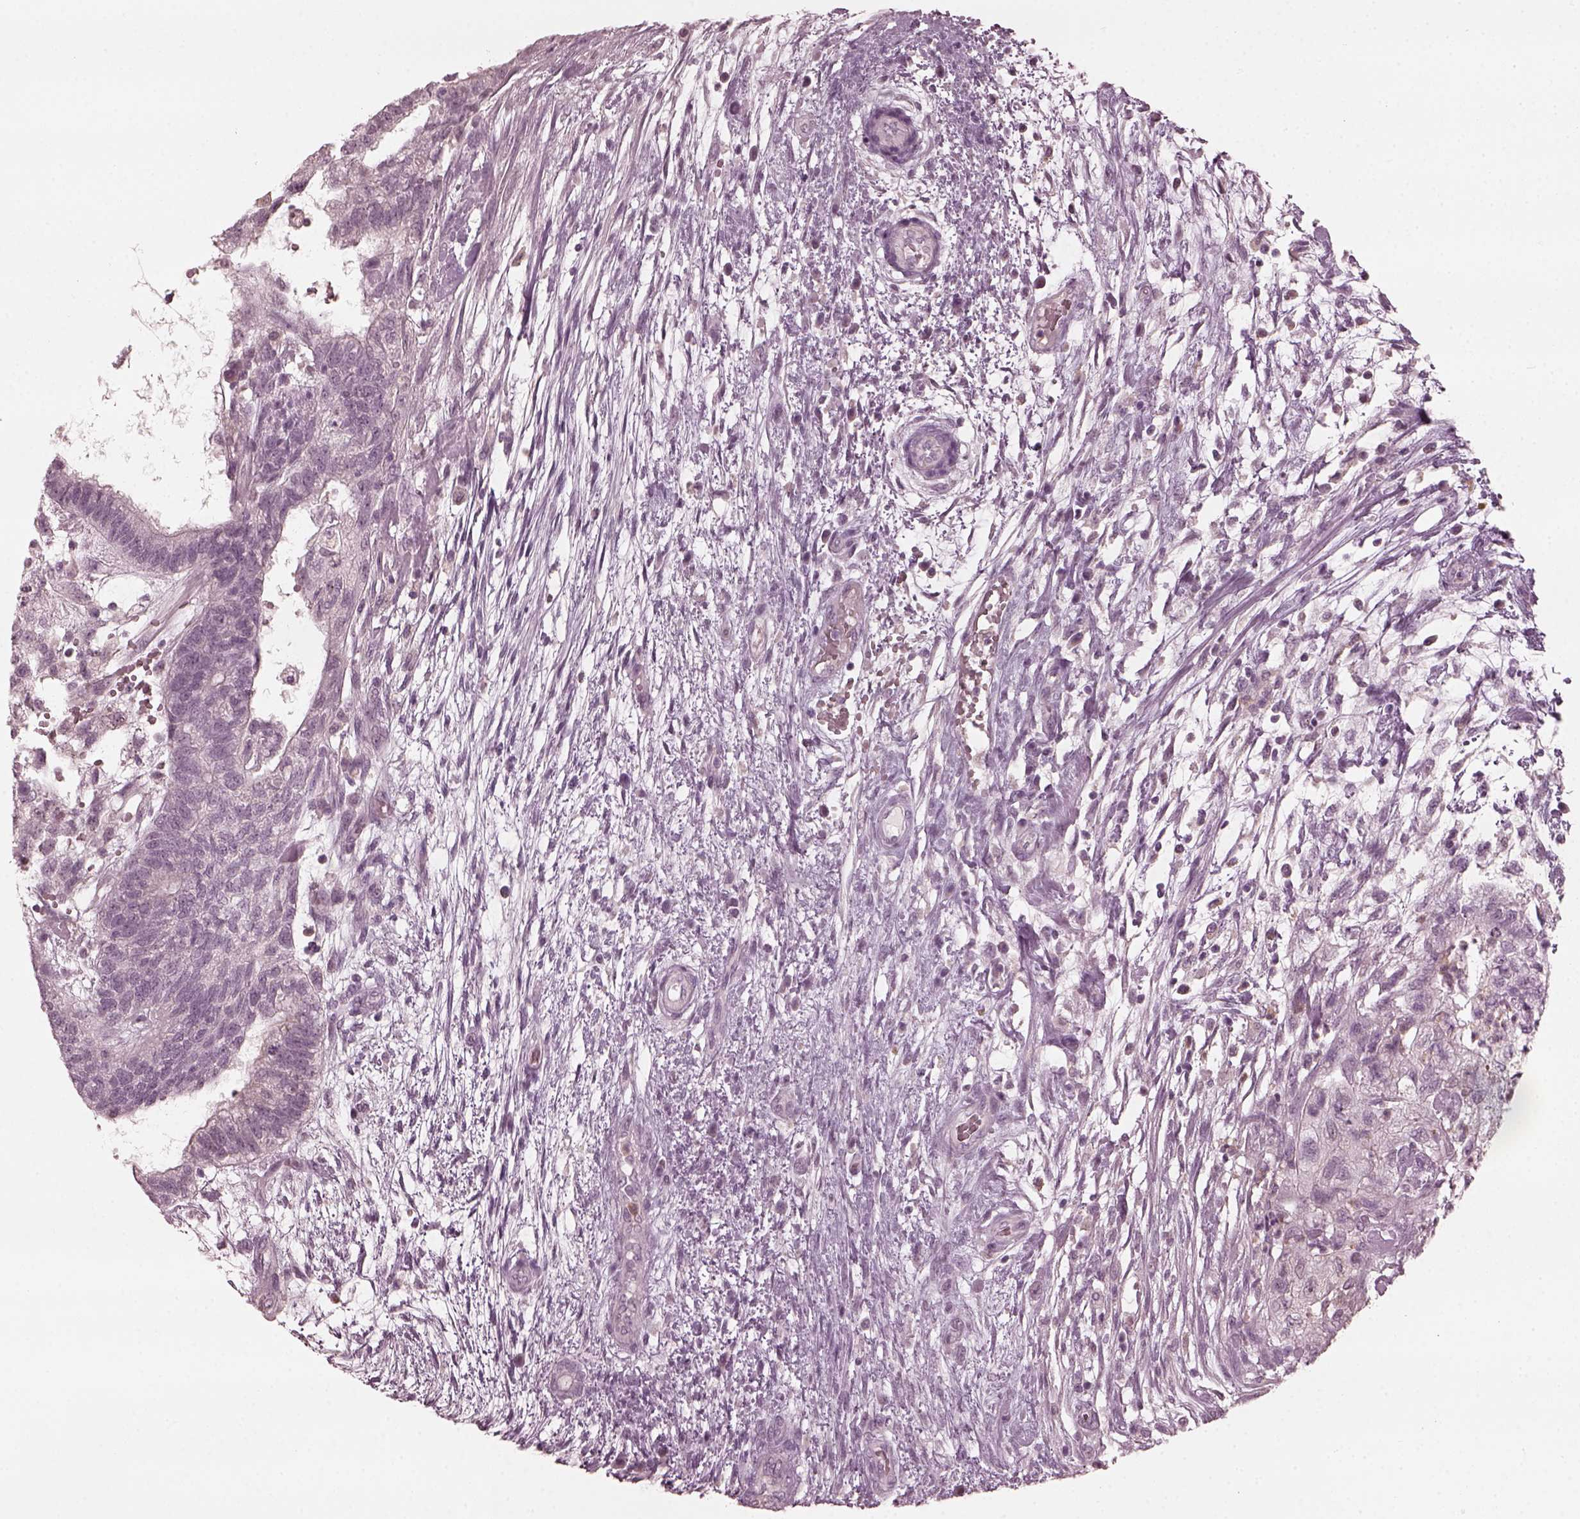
{"staining": {"intensity": "negative", "quantity": "none", "location": "none"}, "tissue": "testis cancer", "cell_type": "Tumor cells", "image_type": "cancer", "snomed": [{"axis": "morphology", "description": "Normal tissue, NOS"}, {"axis": "morphology", "description": "Carcinoma, Embryonal, NOS"}, {"axis": "topography", "description": "Testis"}, {"axis": "topography", "description": "Epididymis"}], "caption": "Photomicrograph shows no protein positivity in tumor cells of embryonal carcinoma (testis) tissue.", "gene": "CCDC170", "patient": {"sex": "male", "age": 32}}